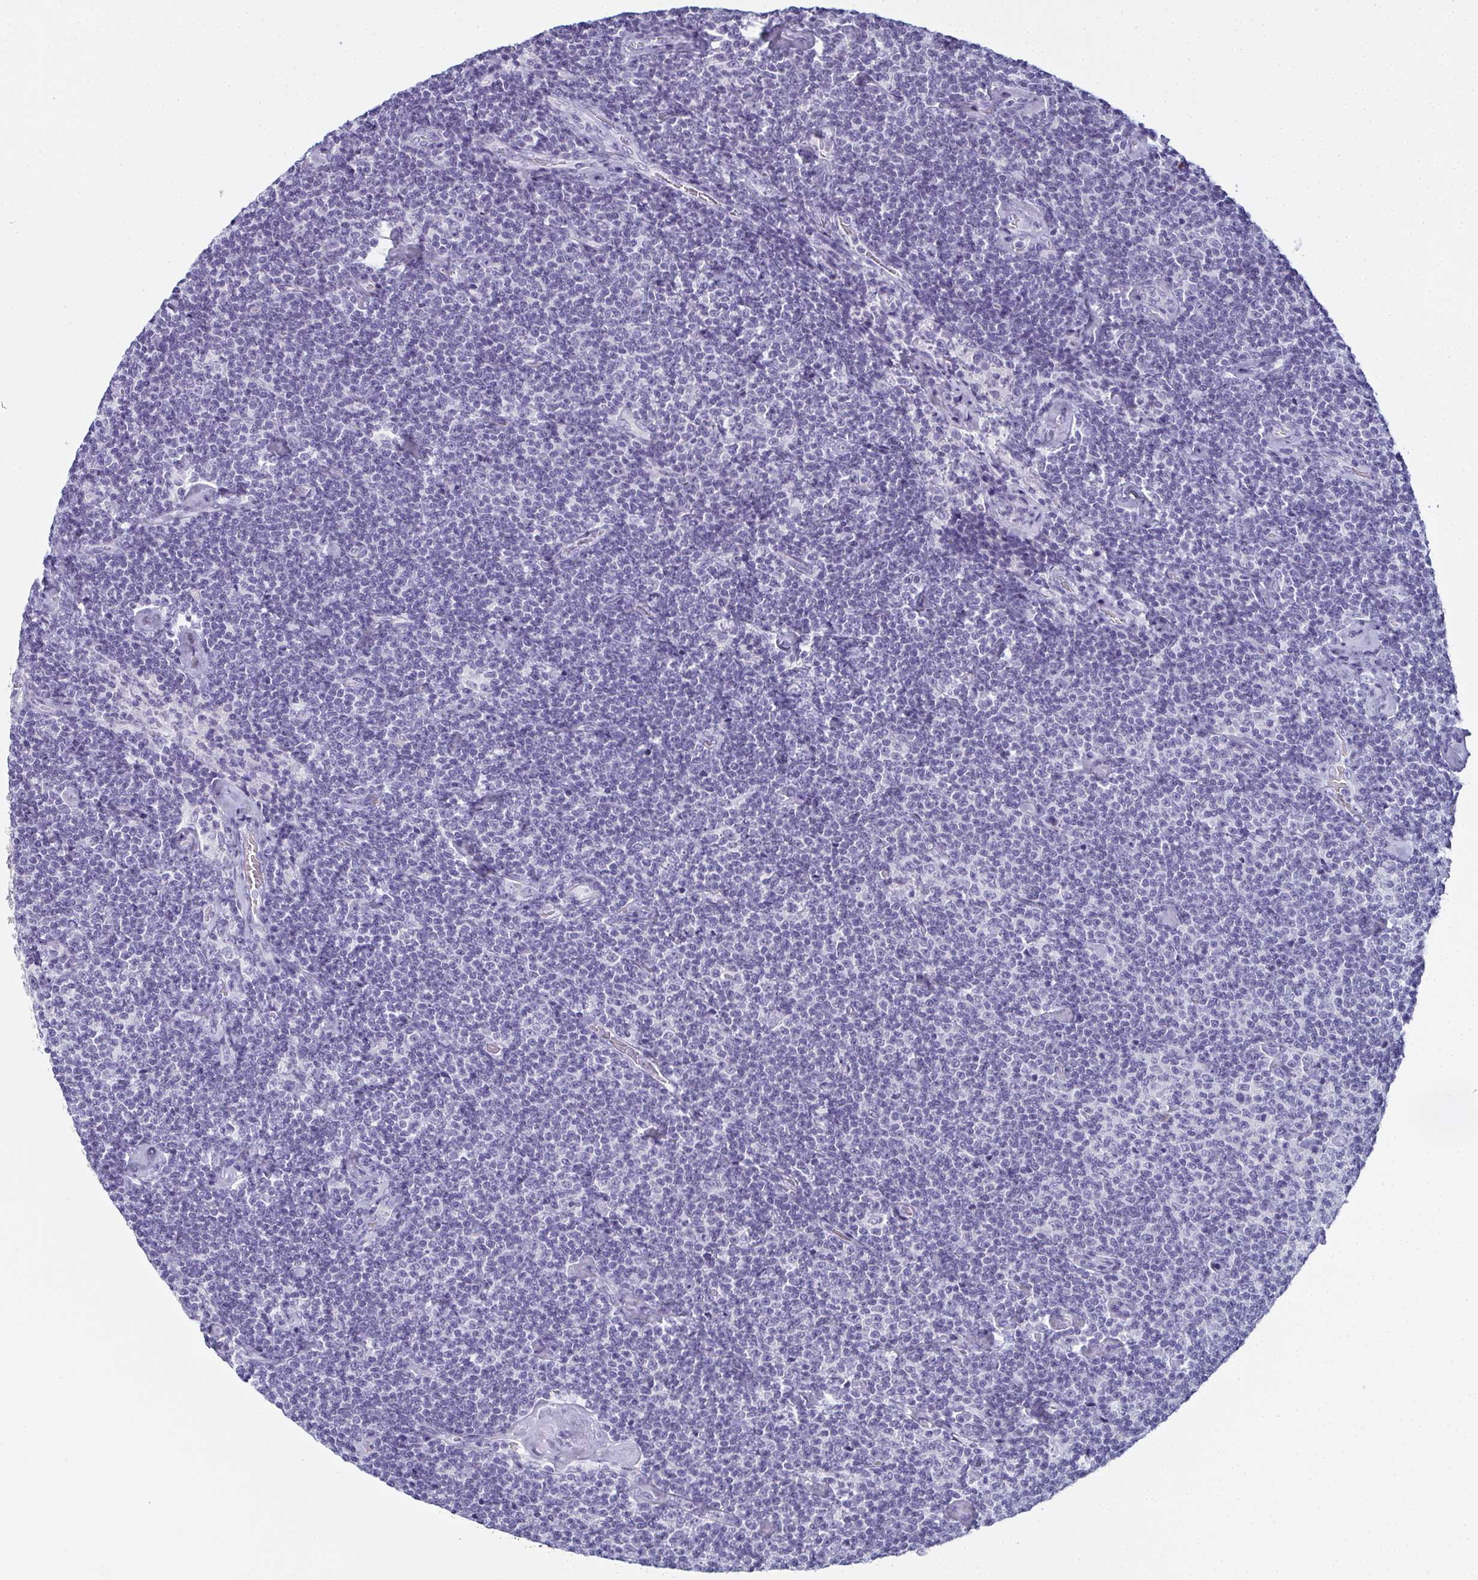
{"staining": {"intensity": "negative", "quantity": "none", "location": "none"}, "tissue": "lymphoma", "cell_type": "Tumor cells", "image_type": "cancer", "snomed": [{"axis": "morphology", "description": "Malignant lymphoma, non-Hodgkin's type, Low grade"}, {"axis": "topography", "description": "Lymph node"}], "caption": "Immunohistochemical staining of lymphoma shows no significant positivity in tumor cells.", "gene": "SLC36A2", "patient": {"sex": "male", "age": 81}}